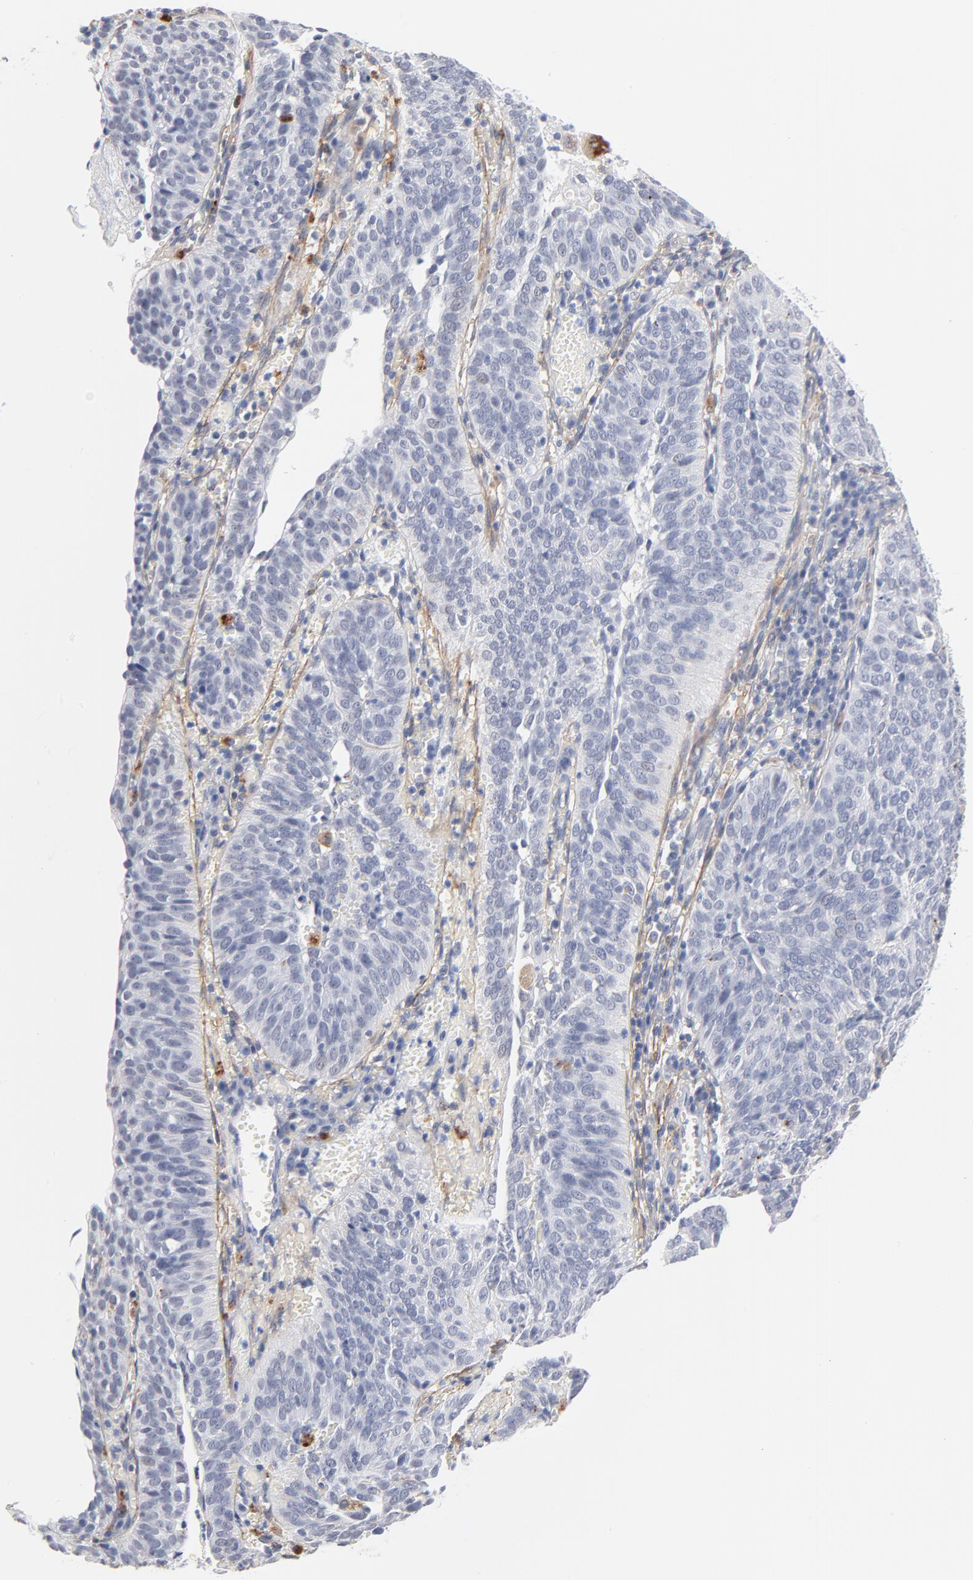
{"staining": {"intensity": "negative", "quantity": "none", "location": "none"}, "tissue": "cervical cancer", "cell_type": "Tumor cells", "image_type": "cancer", "snomed": [{"axis": "morphology", "description": "Squamous cell carcinoma, NOS"}, {"axis": "topography", "description": "Cervix"}], "caption": "Human cervical squamous cell carcinoma stained for a protein using IHC shows no expression in tumor cells.", "gene": "LTBP2", "patient": {"sex": "female", "age": 39}}